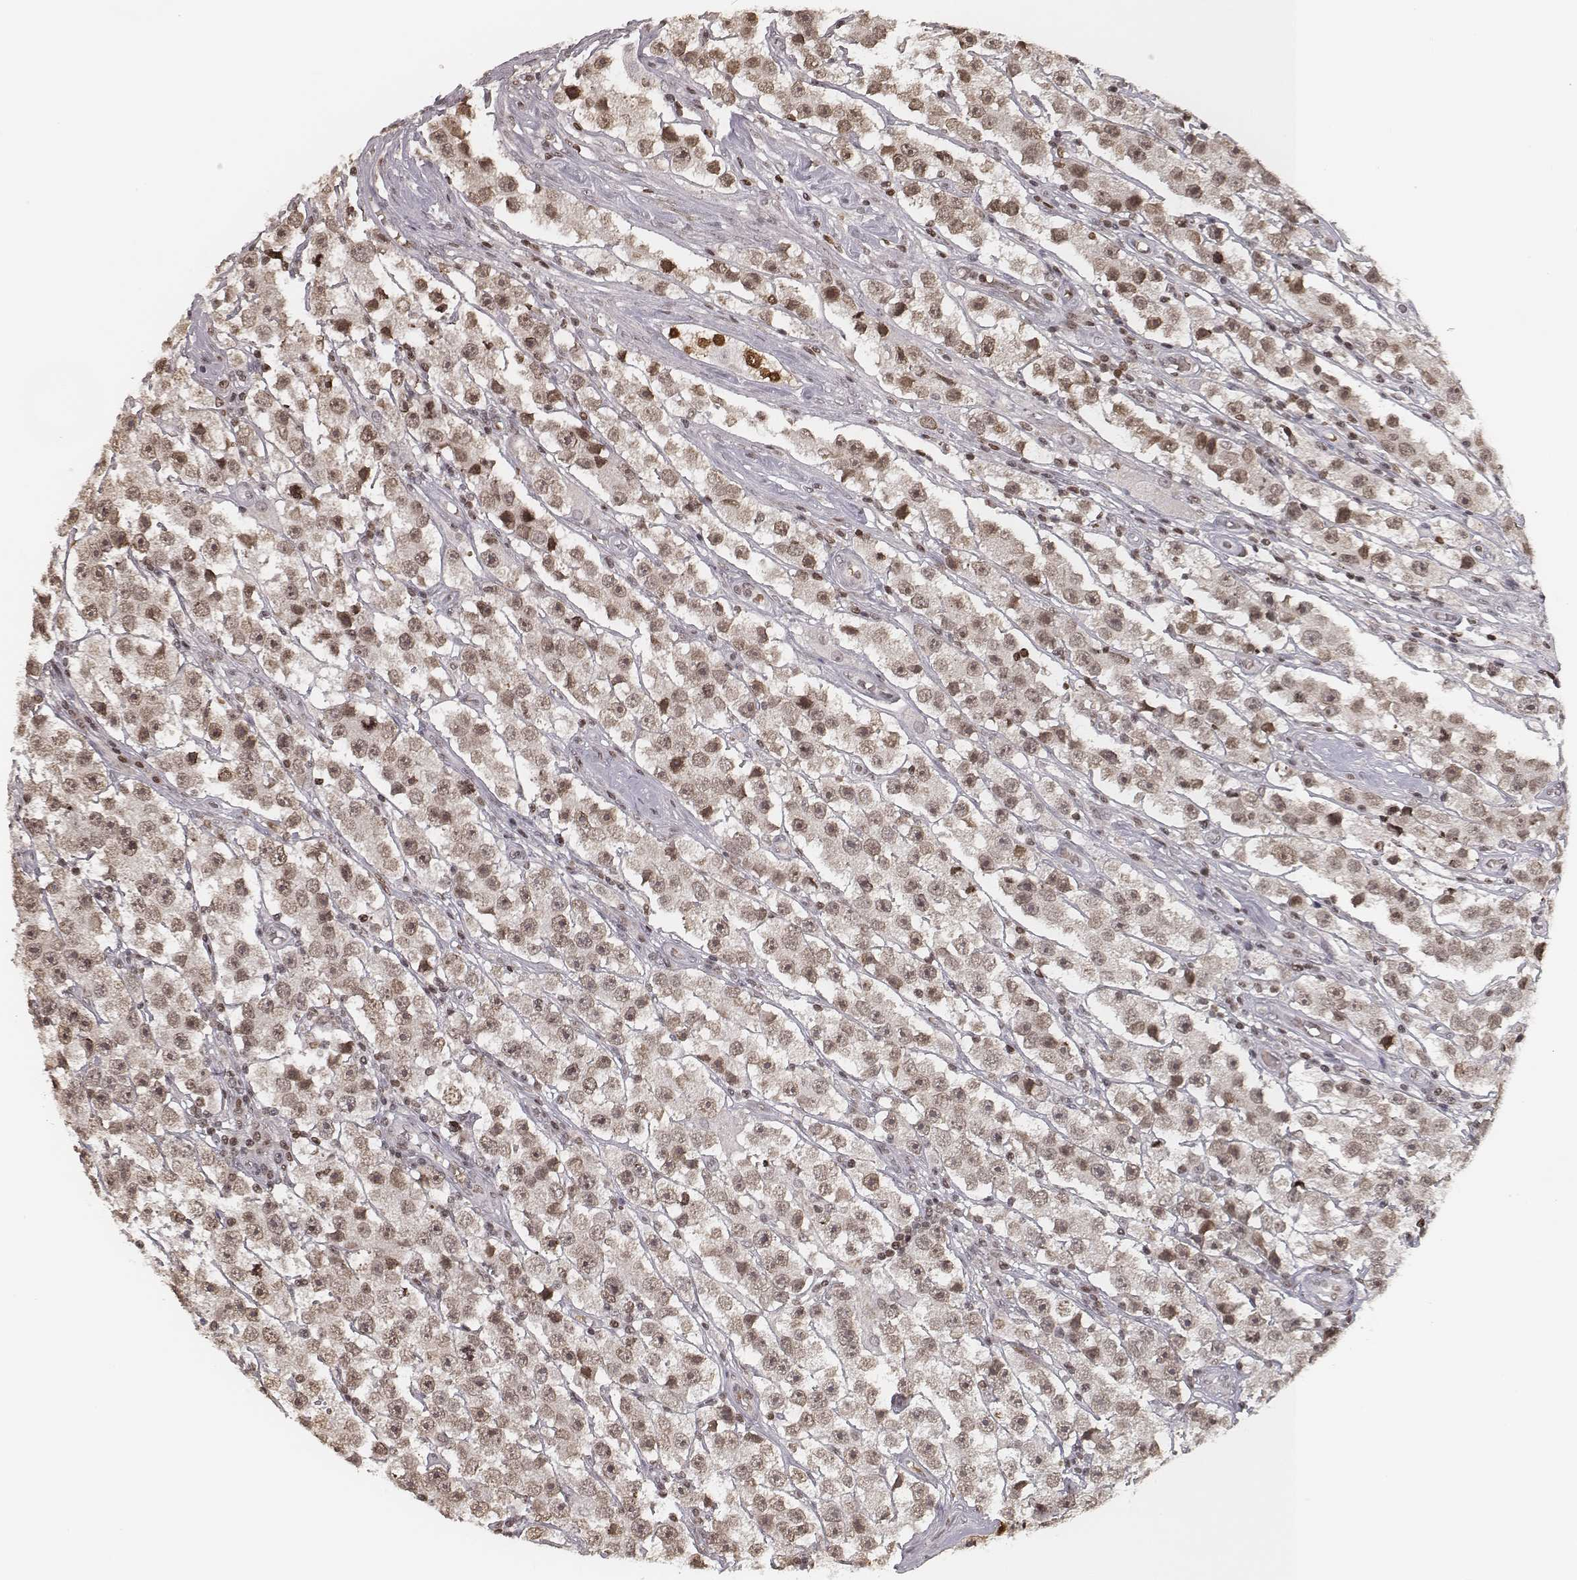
{"staining": {"intensity": "moderate", "quantity": ">75%", "location": "nuclear"}, "tissue": "testis cancer", "cell_type": "Tumor cells", "image_type": "cancer", "snomed": [{"axis": "morphology", "description": "Seminoma, NOS"}, {"axis": "topography", "description": "Testis"}], "caption": "This is a photomicrograph of immunohistochemistry (IHC) staining of testis cancer (seminoma), which shows moderate positivity in the nuclear of tumor cells.", "gene": "HMGA2", "patient": {"sex": "male", "age": 45}}